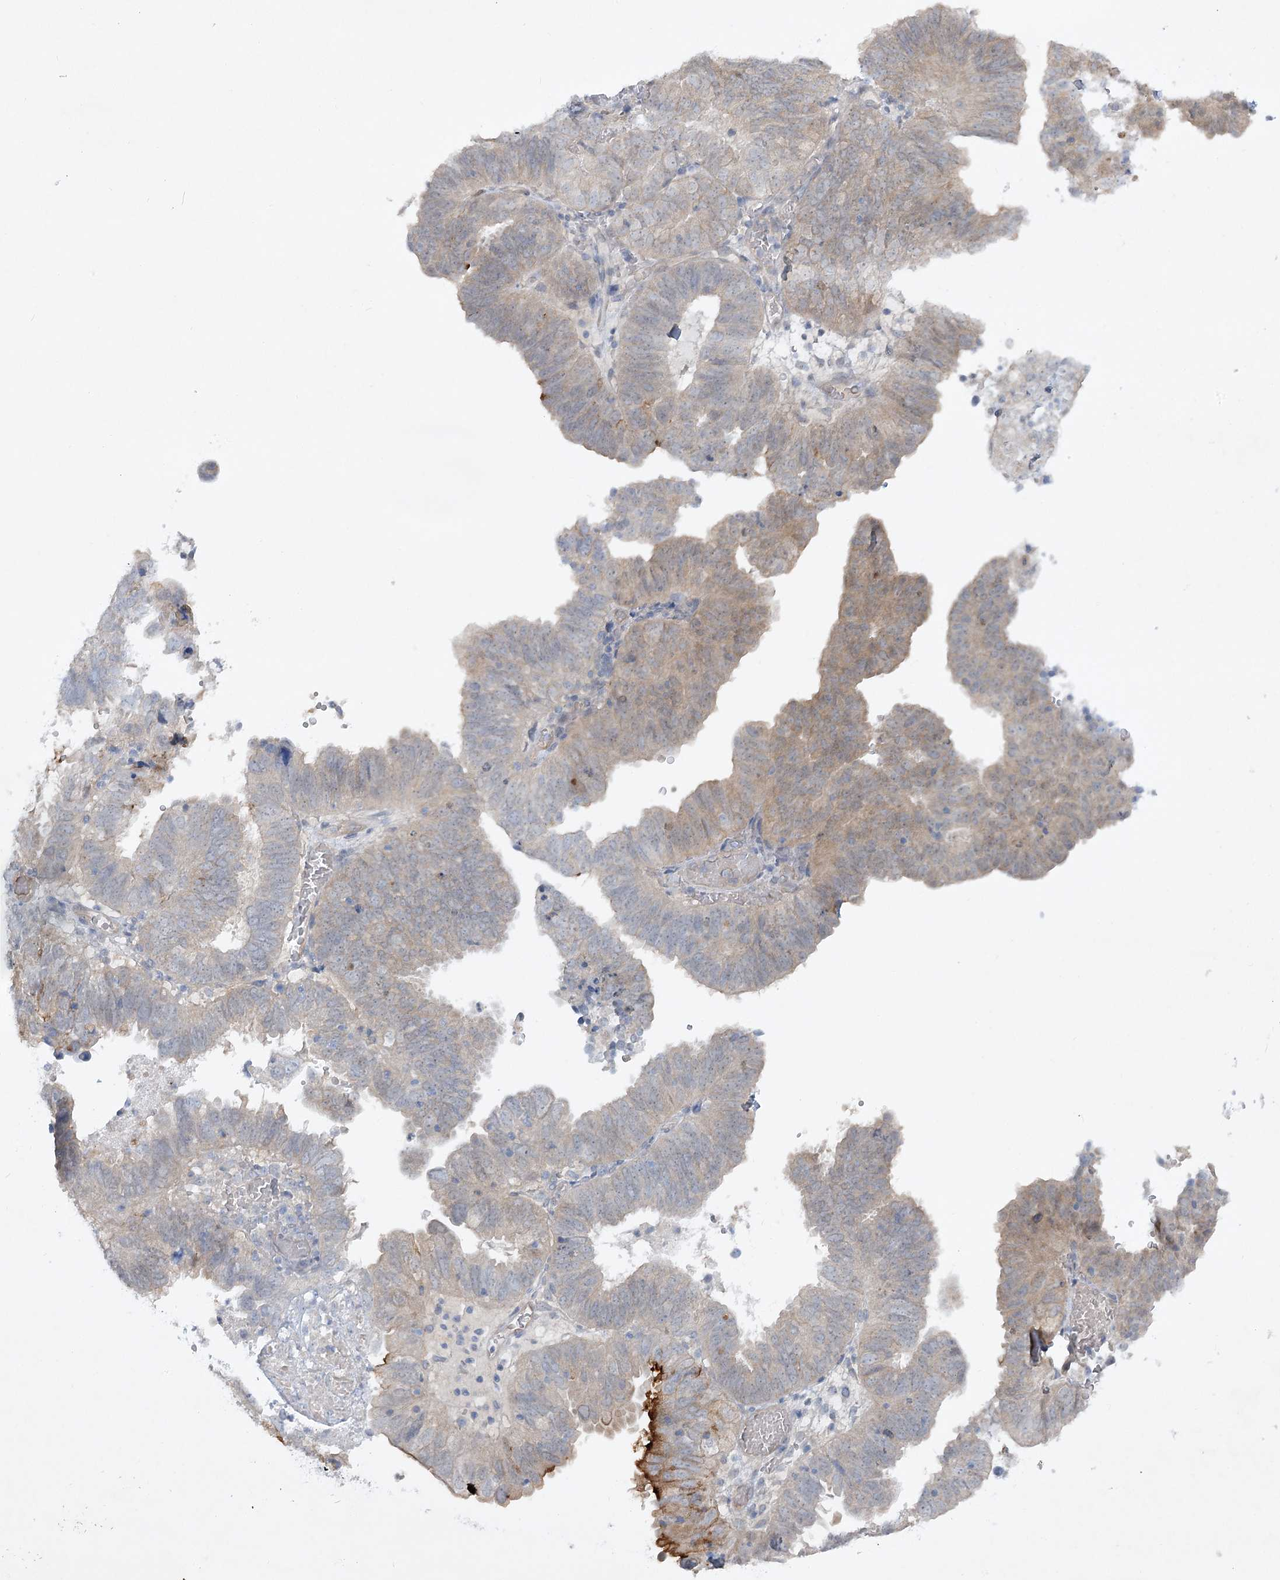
{"staining": {"intensity": "moderate", "quantity": "<25%", "location": "cytoplasmic/membranous"}, "tissue": "endometrial cancer", "cell_type": "Tumor cells", "image_type": "cancer", "snomed": [{"axis": "morphology", "description": "Adenocarcinoma, NOS"}, {"axis": "topography", "description": "Uterus"}], "caption": "Tumor cells reveal moderate cytoplasmic/membranous positivity in approximately <25% of cells in adenocarcinoma (endometrial).", "gene": "AAMDC", "patient": {"sex": "female", "age": 77}}